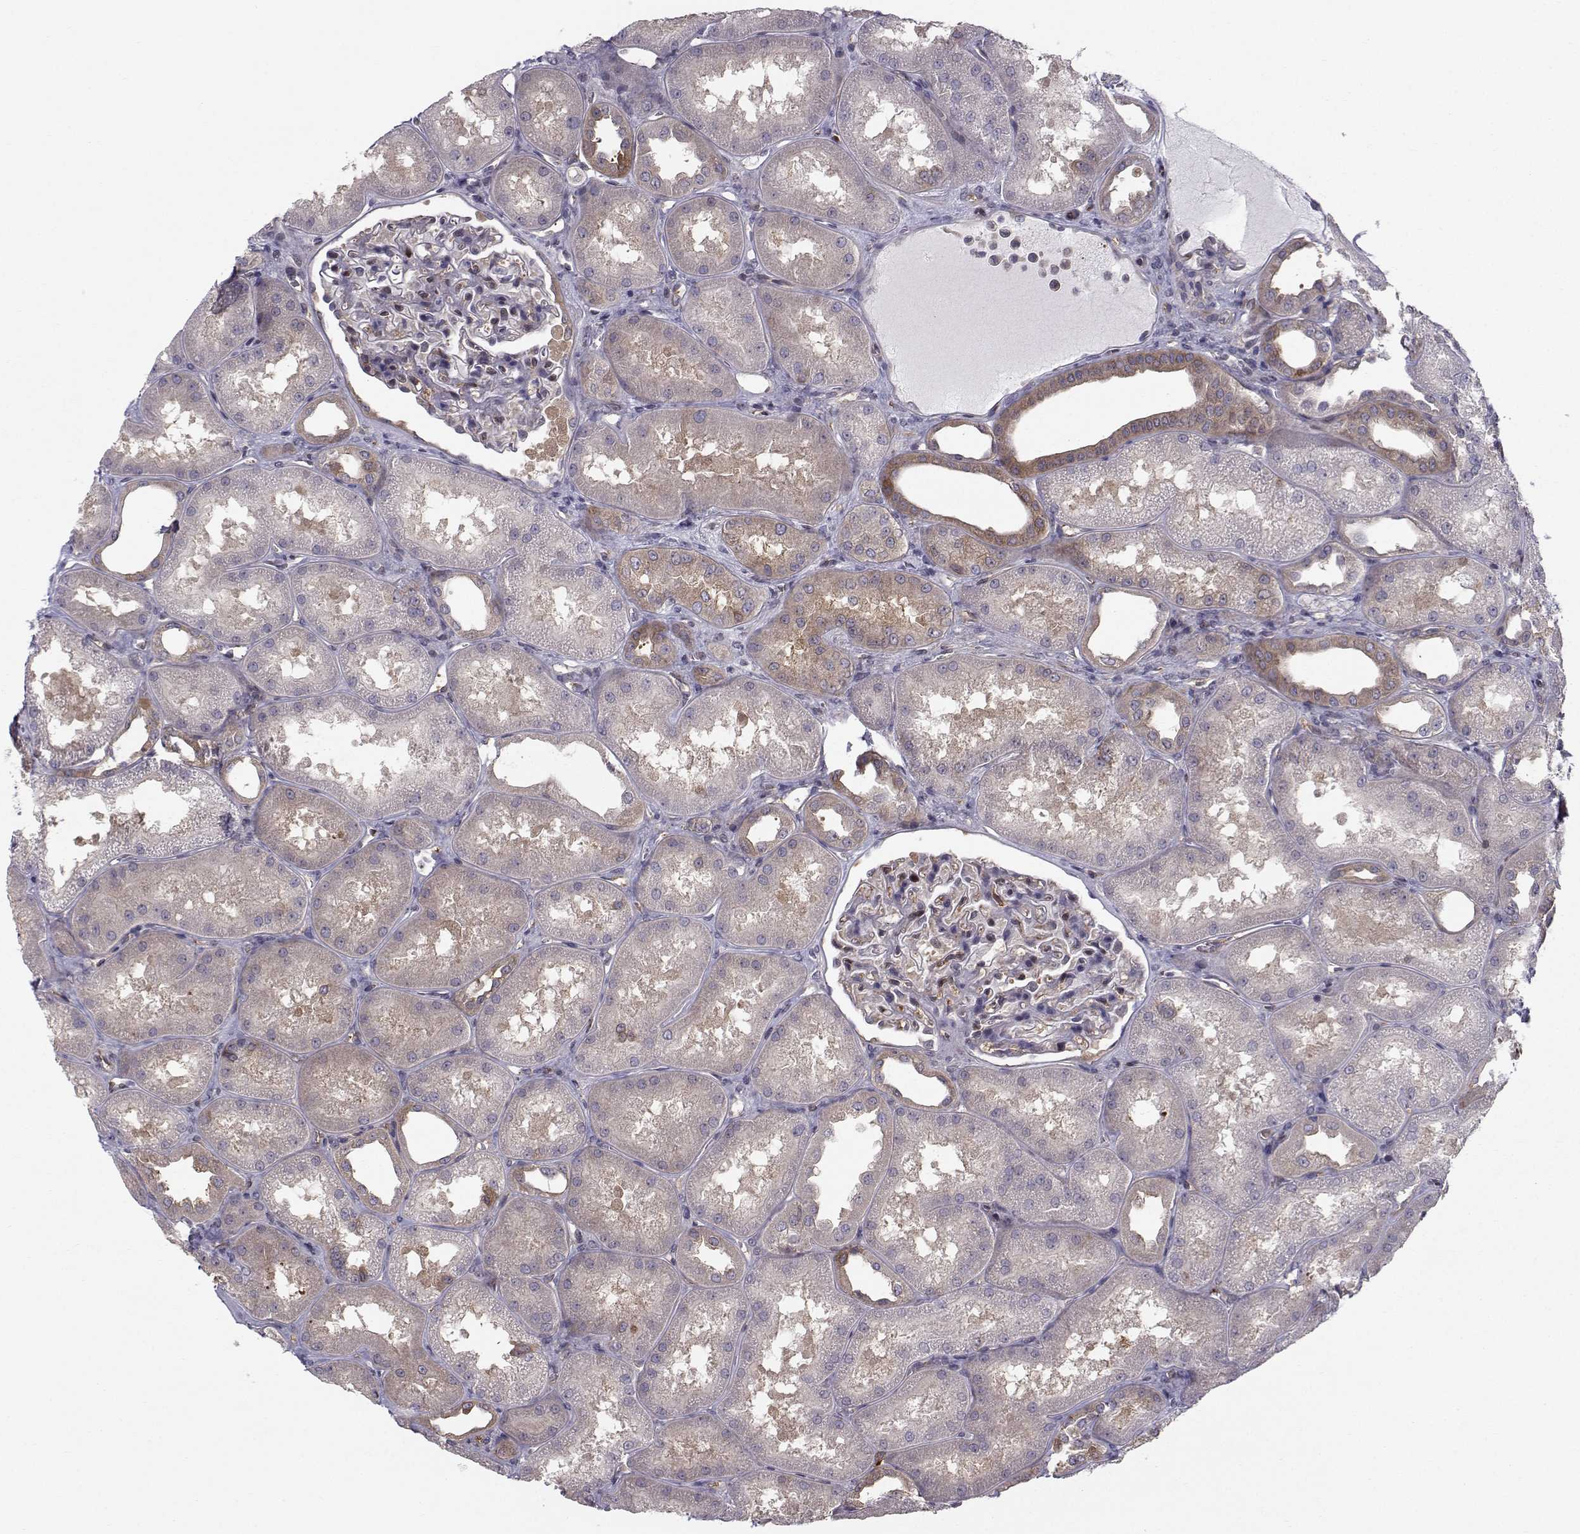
{"staining": {"intensity": "negative", "quantity": "none", "location": "none"}, "tissue": "kidney", "cell_type": "Cells in glomeruli", "image_type": "normal", "snomed": [{"axis": "morphology", "description": "Normal tissue, NOS"}, {"axis": "topography", "description": "Kidney"}], "caption": "Cells in glomeruli show no significant staining in normal kidney.", "gene": "HSP90AB1", "patient": {"sex": "male", "age": 61}}